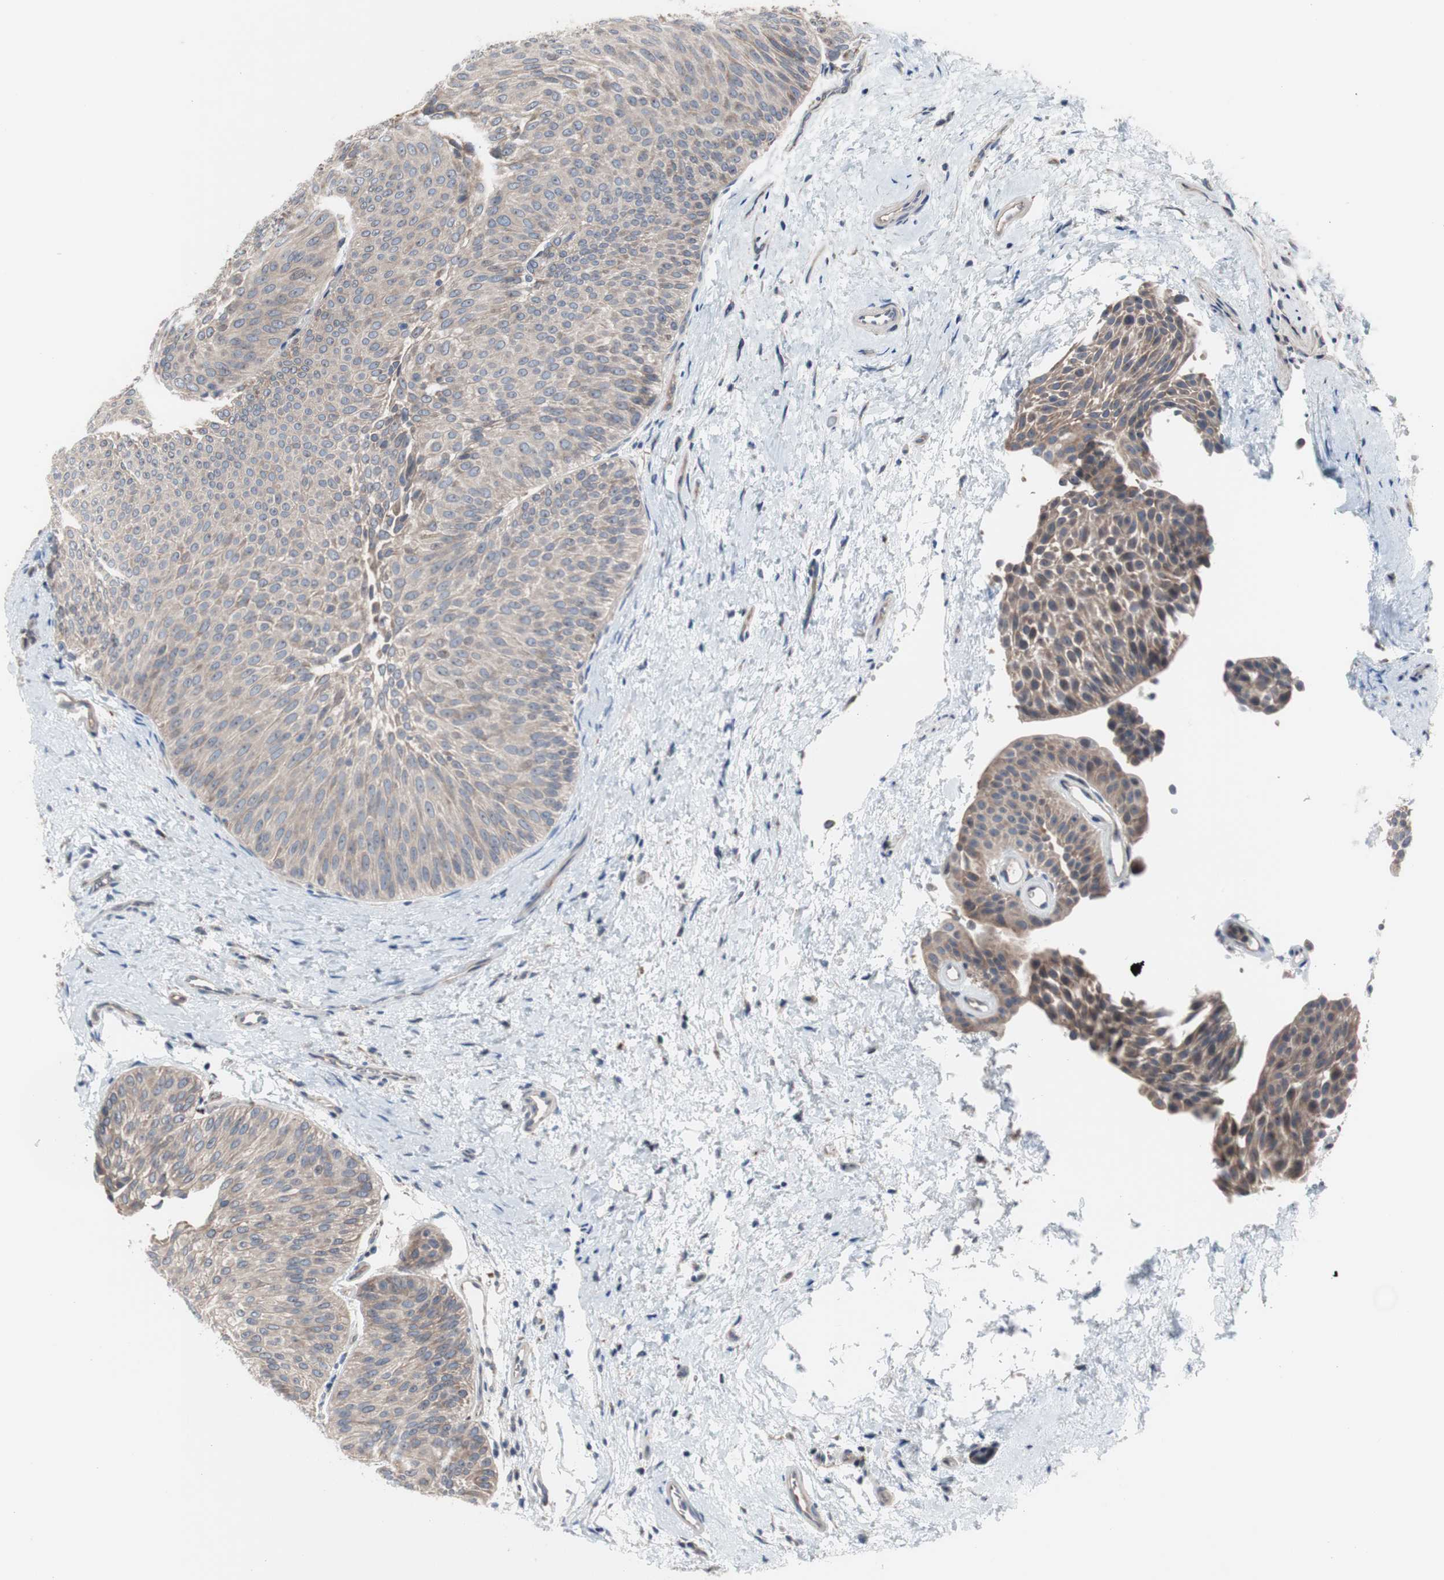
{"staining": {"intensity": "weak", "quantity": "25%-75%", "location": "cytoplasmic/membranous"}, "tissue": "urothelial cancer", "cell_type": "Tumor cells", "image_type": "cancer", "snomed": [{"axis": "morphology", "description": "Urothelial carcinoma, Low grade"}, {"axis": "topography", "description": "Urinary bladder"}], "caption": "Immunohistochemistry image of neoplastic tissue: urothelial cancer stained using immunohistochemistry exhibits low levels of weak protein expression localized specifically in the cytoplasmic/membranous of tumor cells, appearing as a cytoplasmic/membranous brown color.", "gene": "KANSL1", "patient": {"sex": "female", "age": 60}}